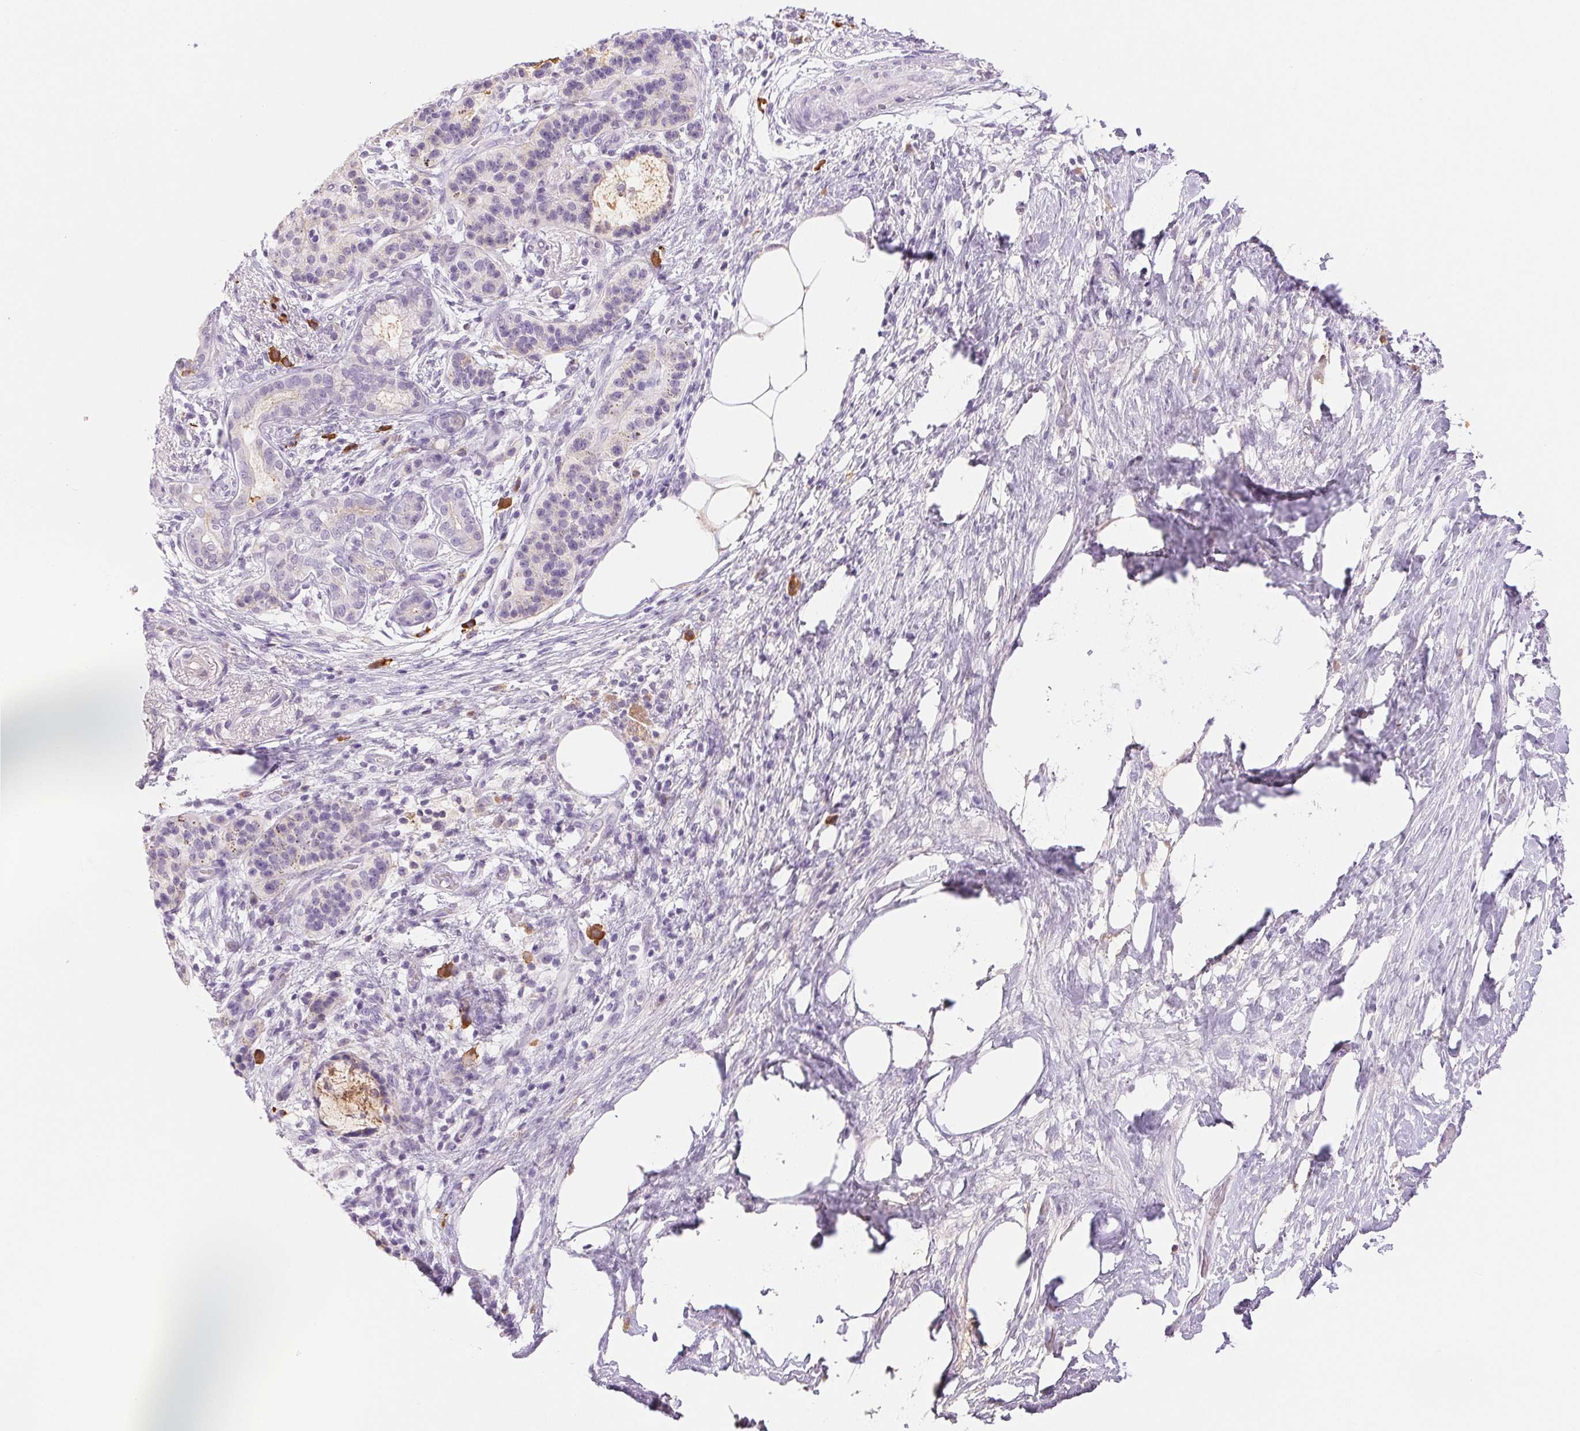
{"staining": {"intensity": "negative", "quantity": "none", "location": "none"}, "tissue": "pancreatic cancer", "cell_type": "Tumor cells", "image_type": "cancer", "snomed": [{"axis": "morphology", "description": "Adenocarcinoma, NOS"}, {"axis": "topography", "description": "Pancreas"}], "caption": "Tumor cells are negative for brown protein staining in adenocarcinoma (pancreatic).", "gene": "IFIT1B", "patient": {"sex": "female", "age": 72}}